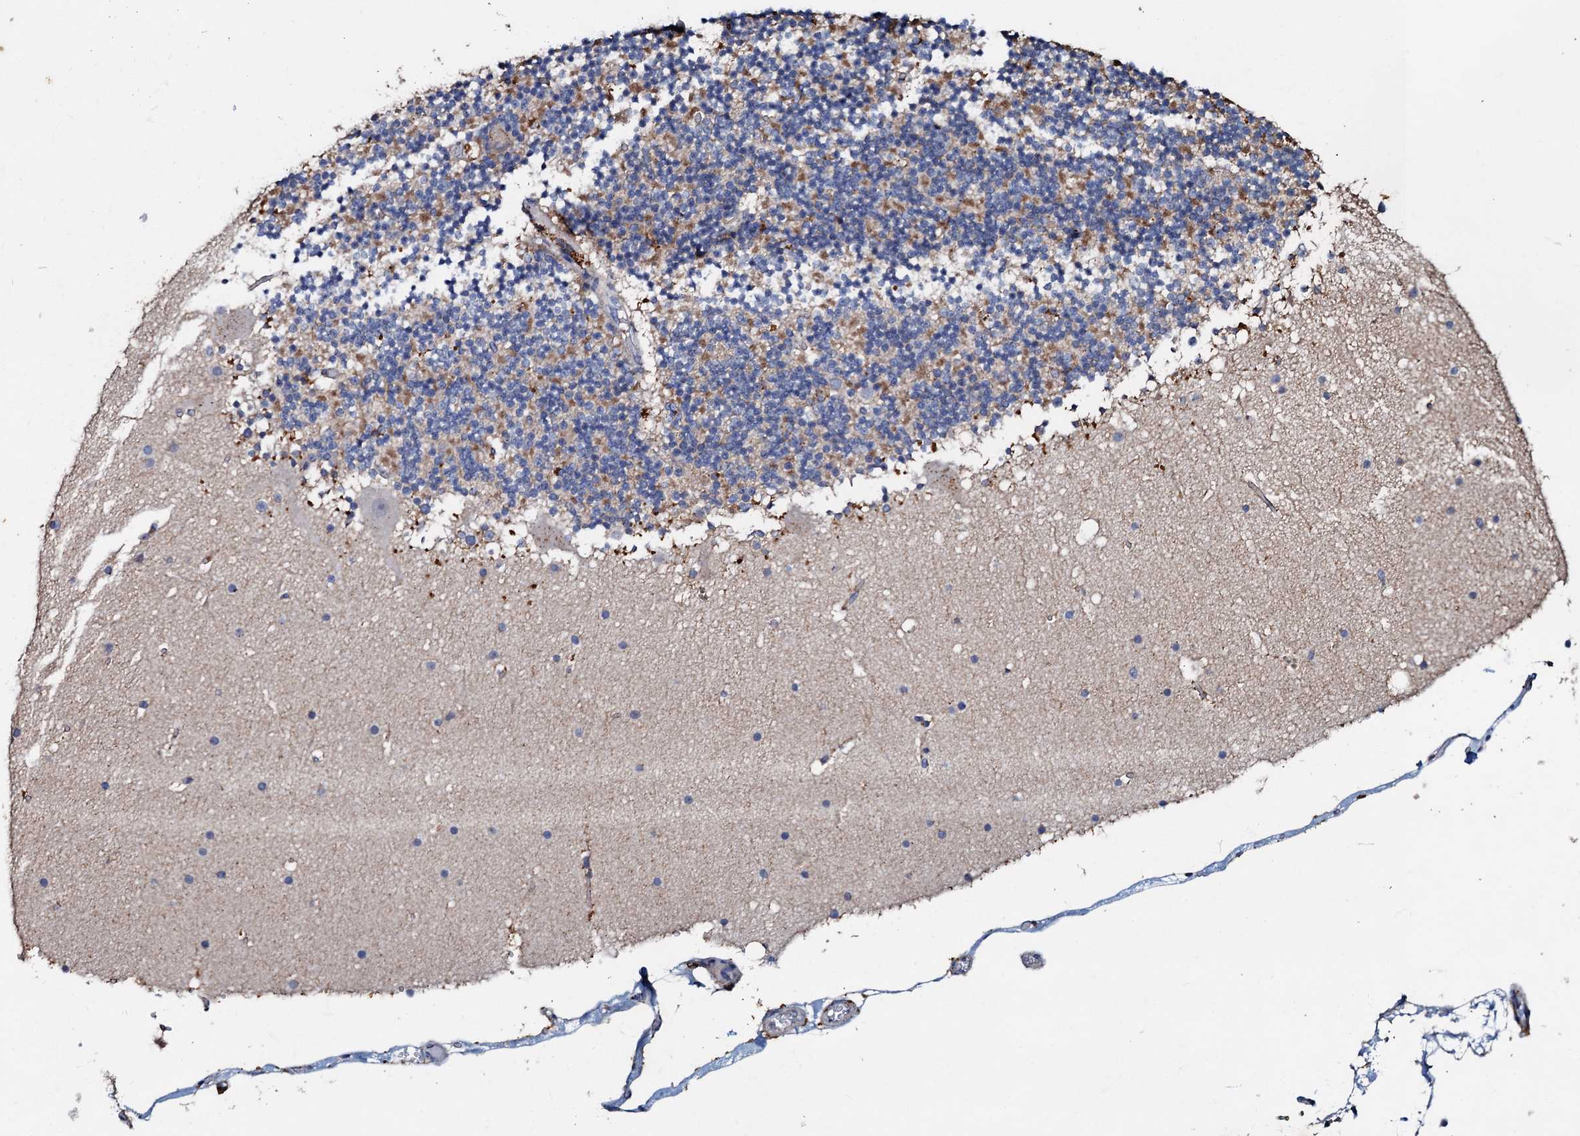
{"staining": {"intensity": "moderate", "quantity": "25%-75%", "location": "cytoplasmic/membranous"}, "tissue": "cerebellum", "cell_type": "Cells in granular layer", "image_type": "normal", "snomed": [{"axis": "morphology", "description": "Normal tissue, NOS"}, {"axis": "topography", "description": "Cerebellum"}], "caption": "Immunohistochemical staining of normal human cerebellum reveals moderate cytoplasmic/membranous protein staining in about 25%-75% of cells in granular layer.", "gene": "MANSC4", "patient": {"sex": "male", "age": 57}}